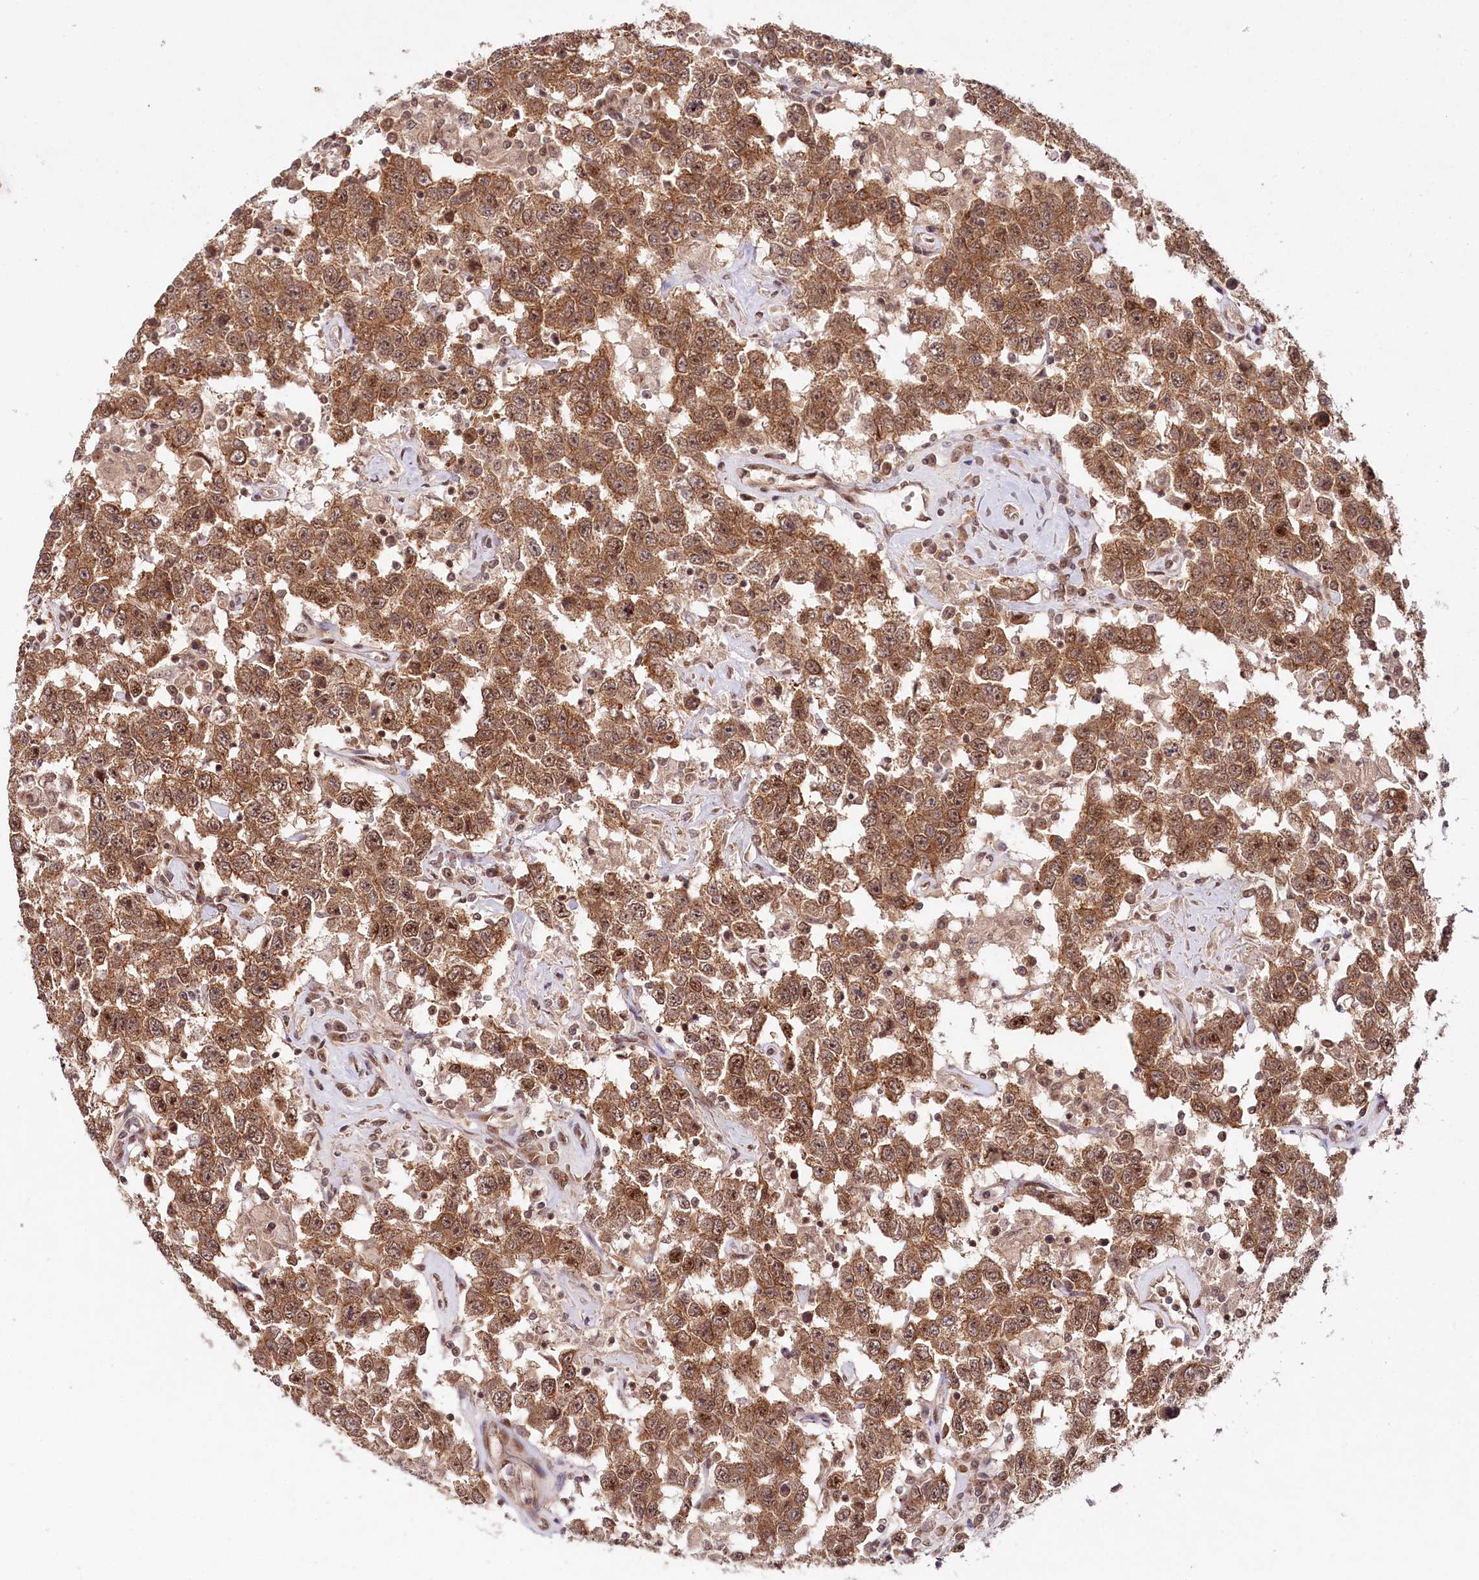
{"staining": {"intensity": "moderate", "quantity": ">75%", "location": "cytoplasmic/membranous,nuclear"}, "tissue": "testis cancer", "cell_type": "Tumor cells", "image_type": "cancer", "snomed": [{"axis": "morphology", "description": "Seminoma, NOS"}, {"axis": "topography", "description": "Testis"}], "caption": "IHC photomicrograph of human seminoma (testis) stained for a protein (brown), which shows medium levels of moderate cytoplasmic/membranous and nuclear positivity in approximately >75% of tumor cells.", "gene": "CCDC65", "patient": {"sex": "male", "age": 41}}